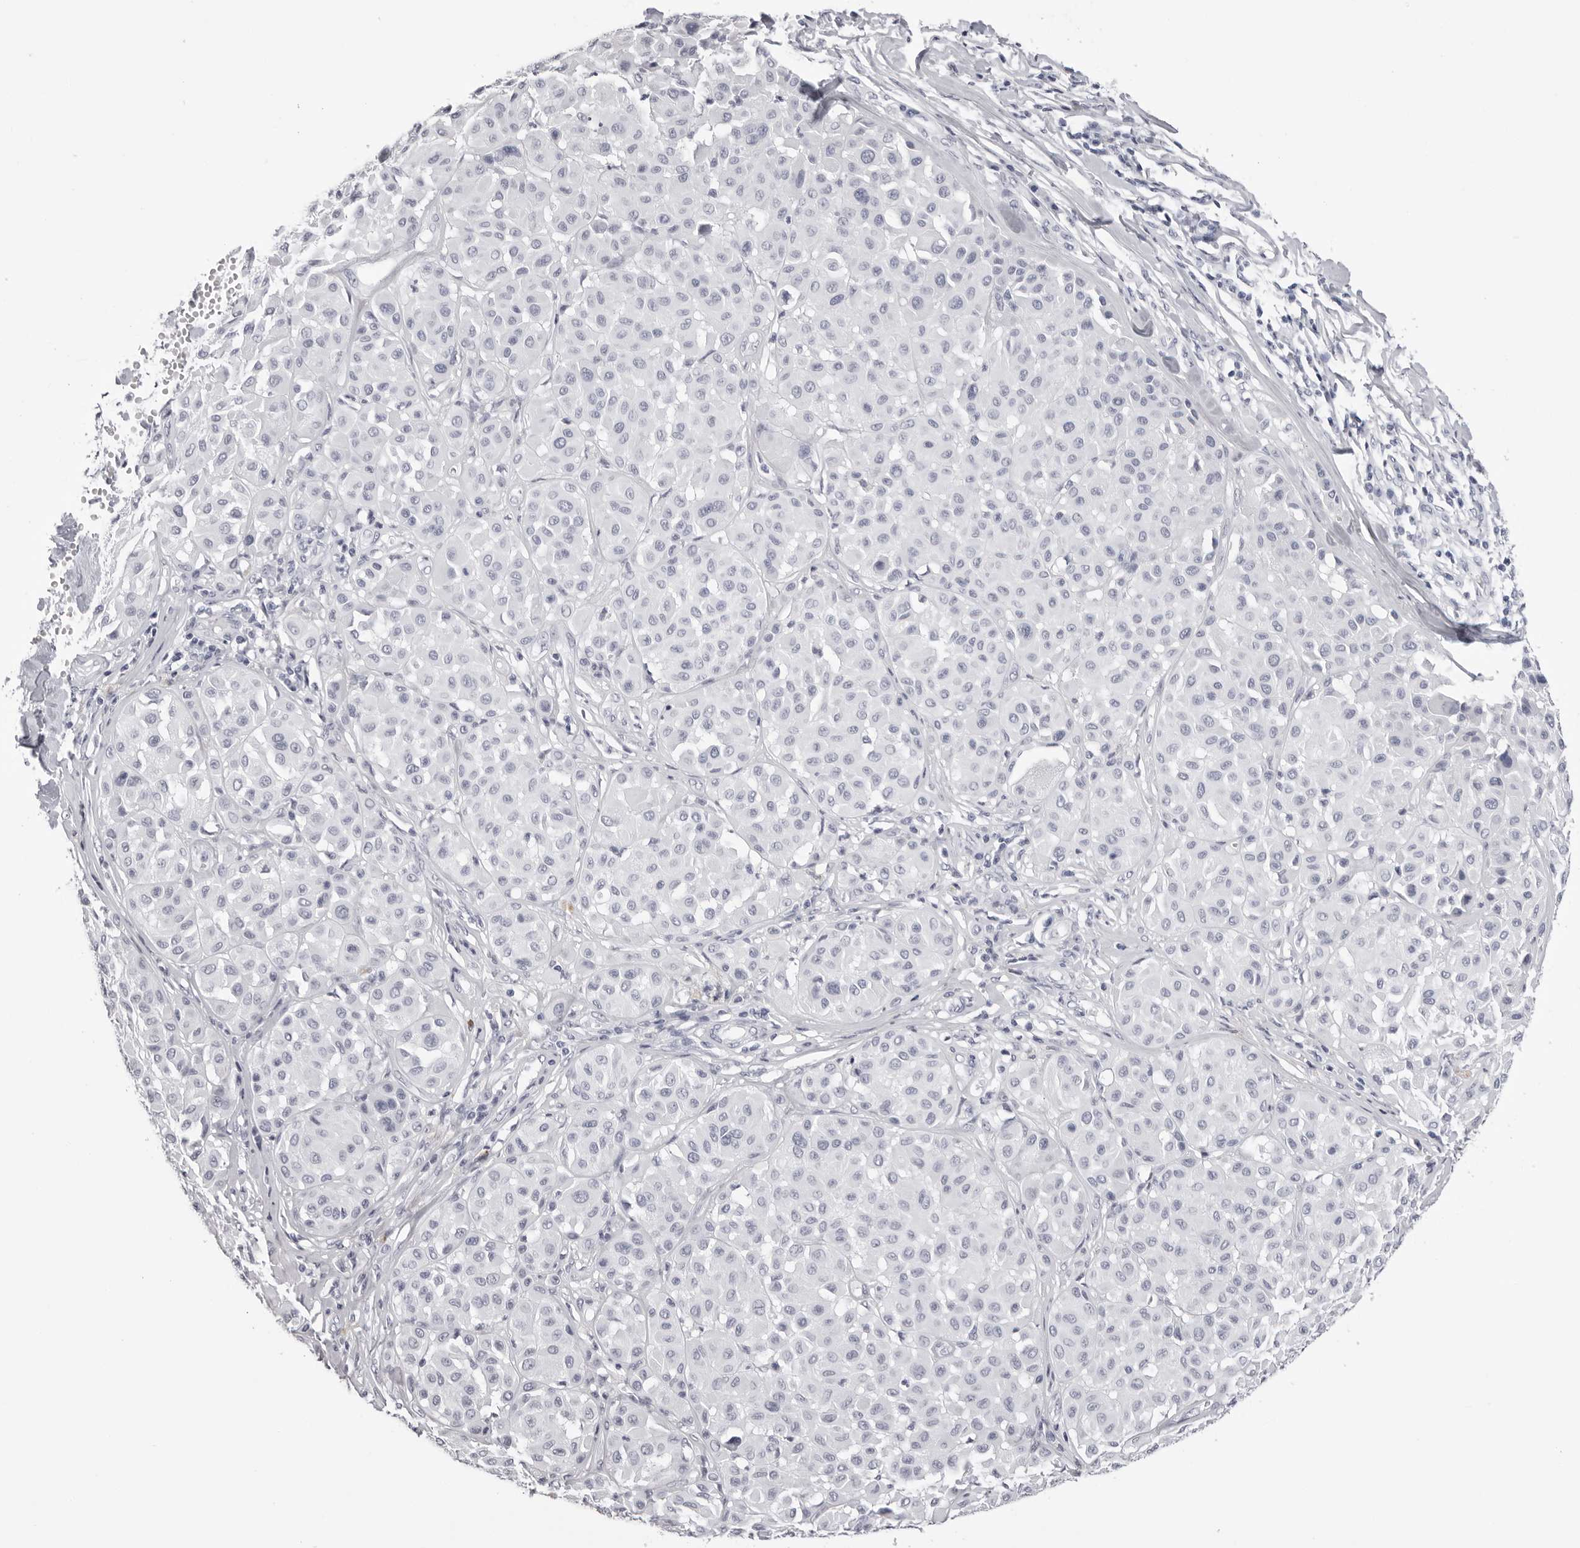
{"staining": {"intensity": "negative", "quantity": "none", "location": "none"}, "tissue": "melanoma", "cell_type": "Tumor cells", "image_type": "cancer", "snomed": [{"axis": "morphology", "description": "Malignant melanoma, Metastatic site"}, {"axis": "topography", "description": "Soft tissue"}], "caption": "The micrograph reveals no staining of tumor cells in melanoma.", "gene": "RHO", "patient": {"sex": "male", "age": 41}}